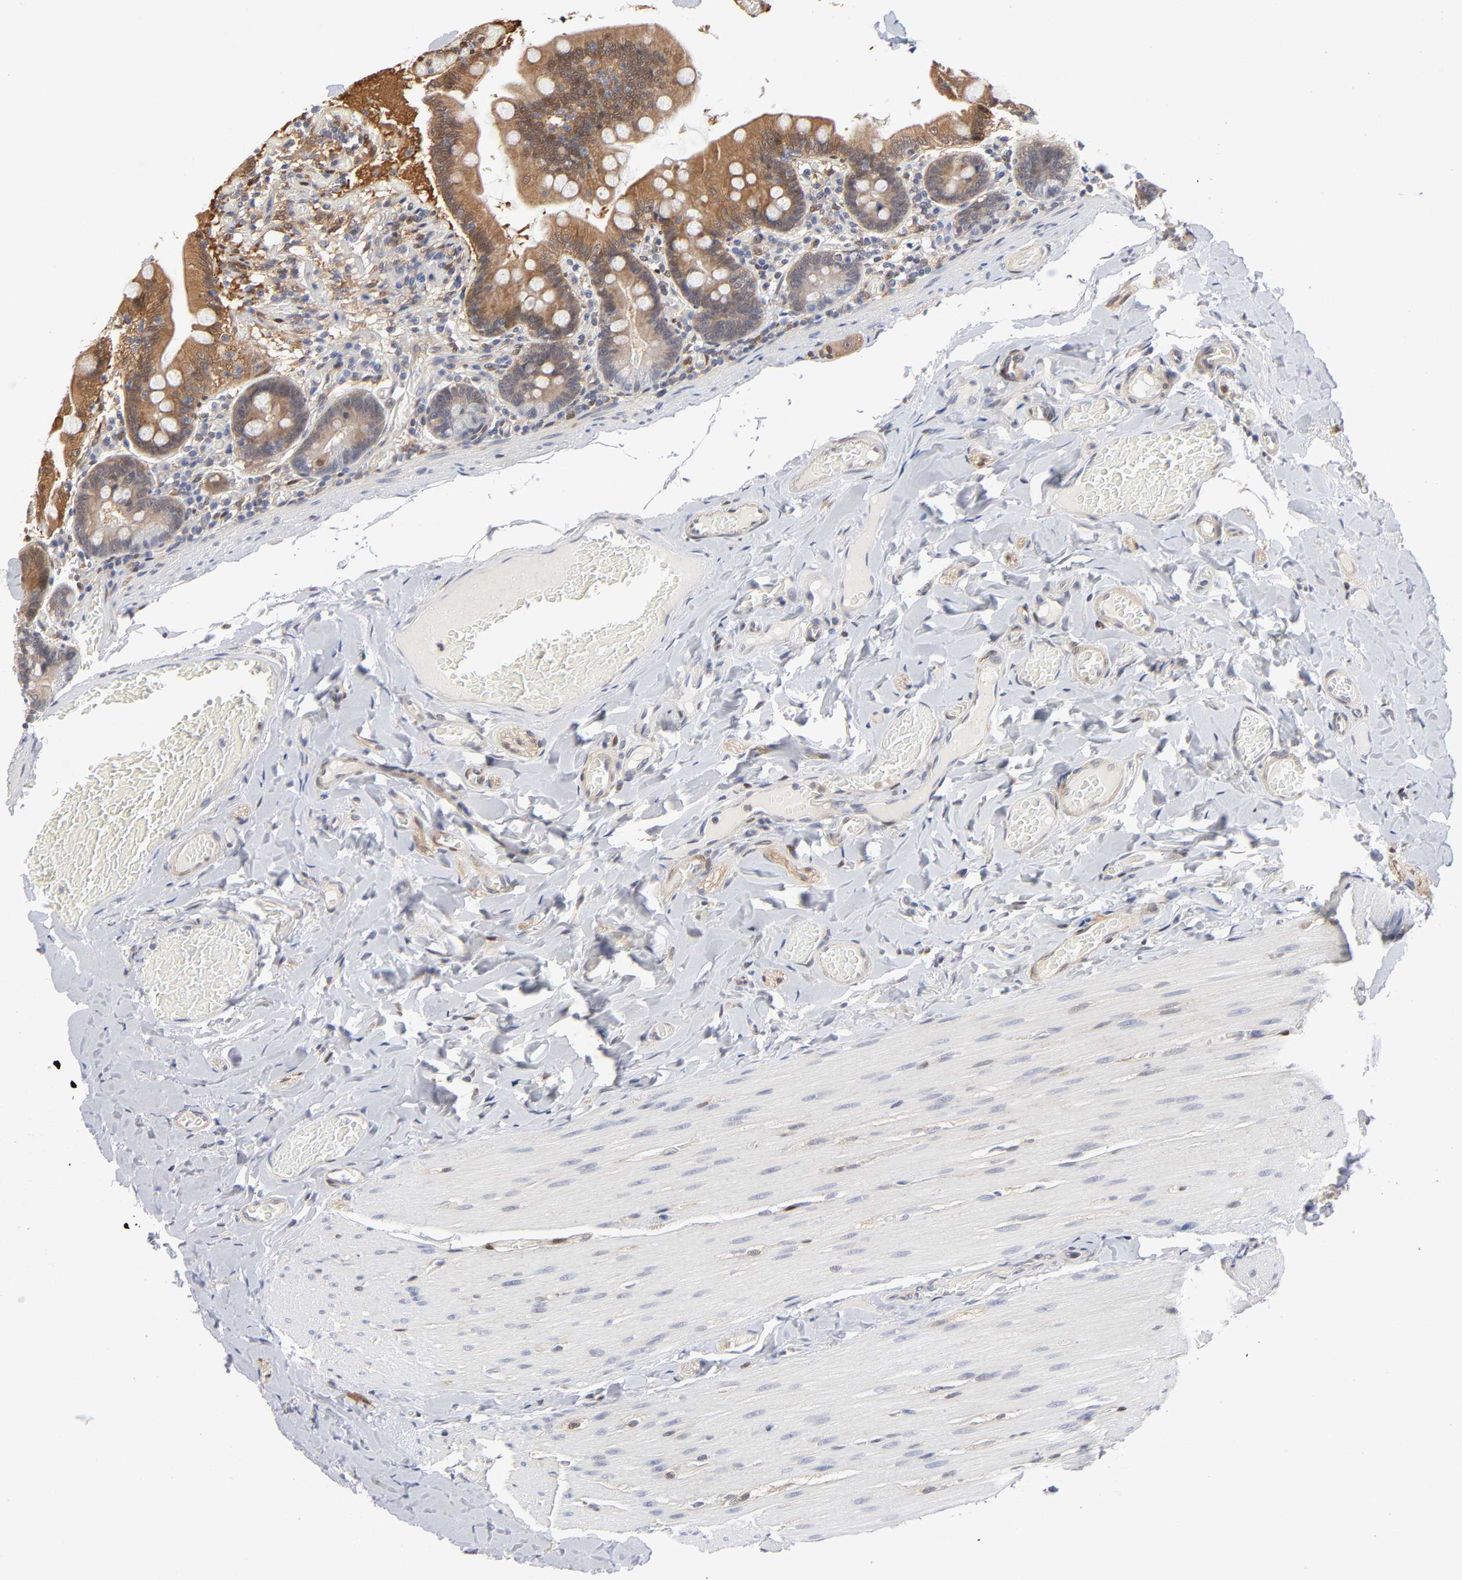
{"staining": {"intensity": "weak", "quantity": ">75%", "location": "cytoplasmic/membranous"}, "tissue": "duodenum", "cell_type": "Glandular cells", "image_type": "normal", "snomed": [{"axis": "morphology", "description": "Normal tissue, NOS"}, {"axis": "topography", "description": "Duodenum"}], "caption": "Glandular cells show weak cytoplasmic/membranous staining in approximately >75% of cells in unremarkable duodenum.", "gene": "PTEN", "patient": {"sex": "male", "age": 66}}